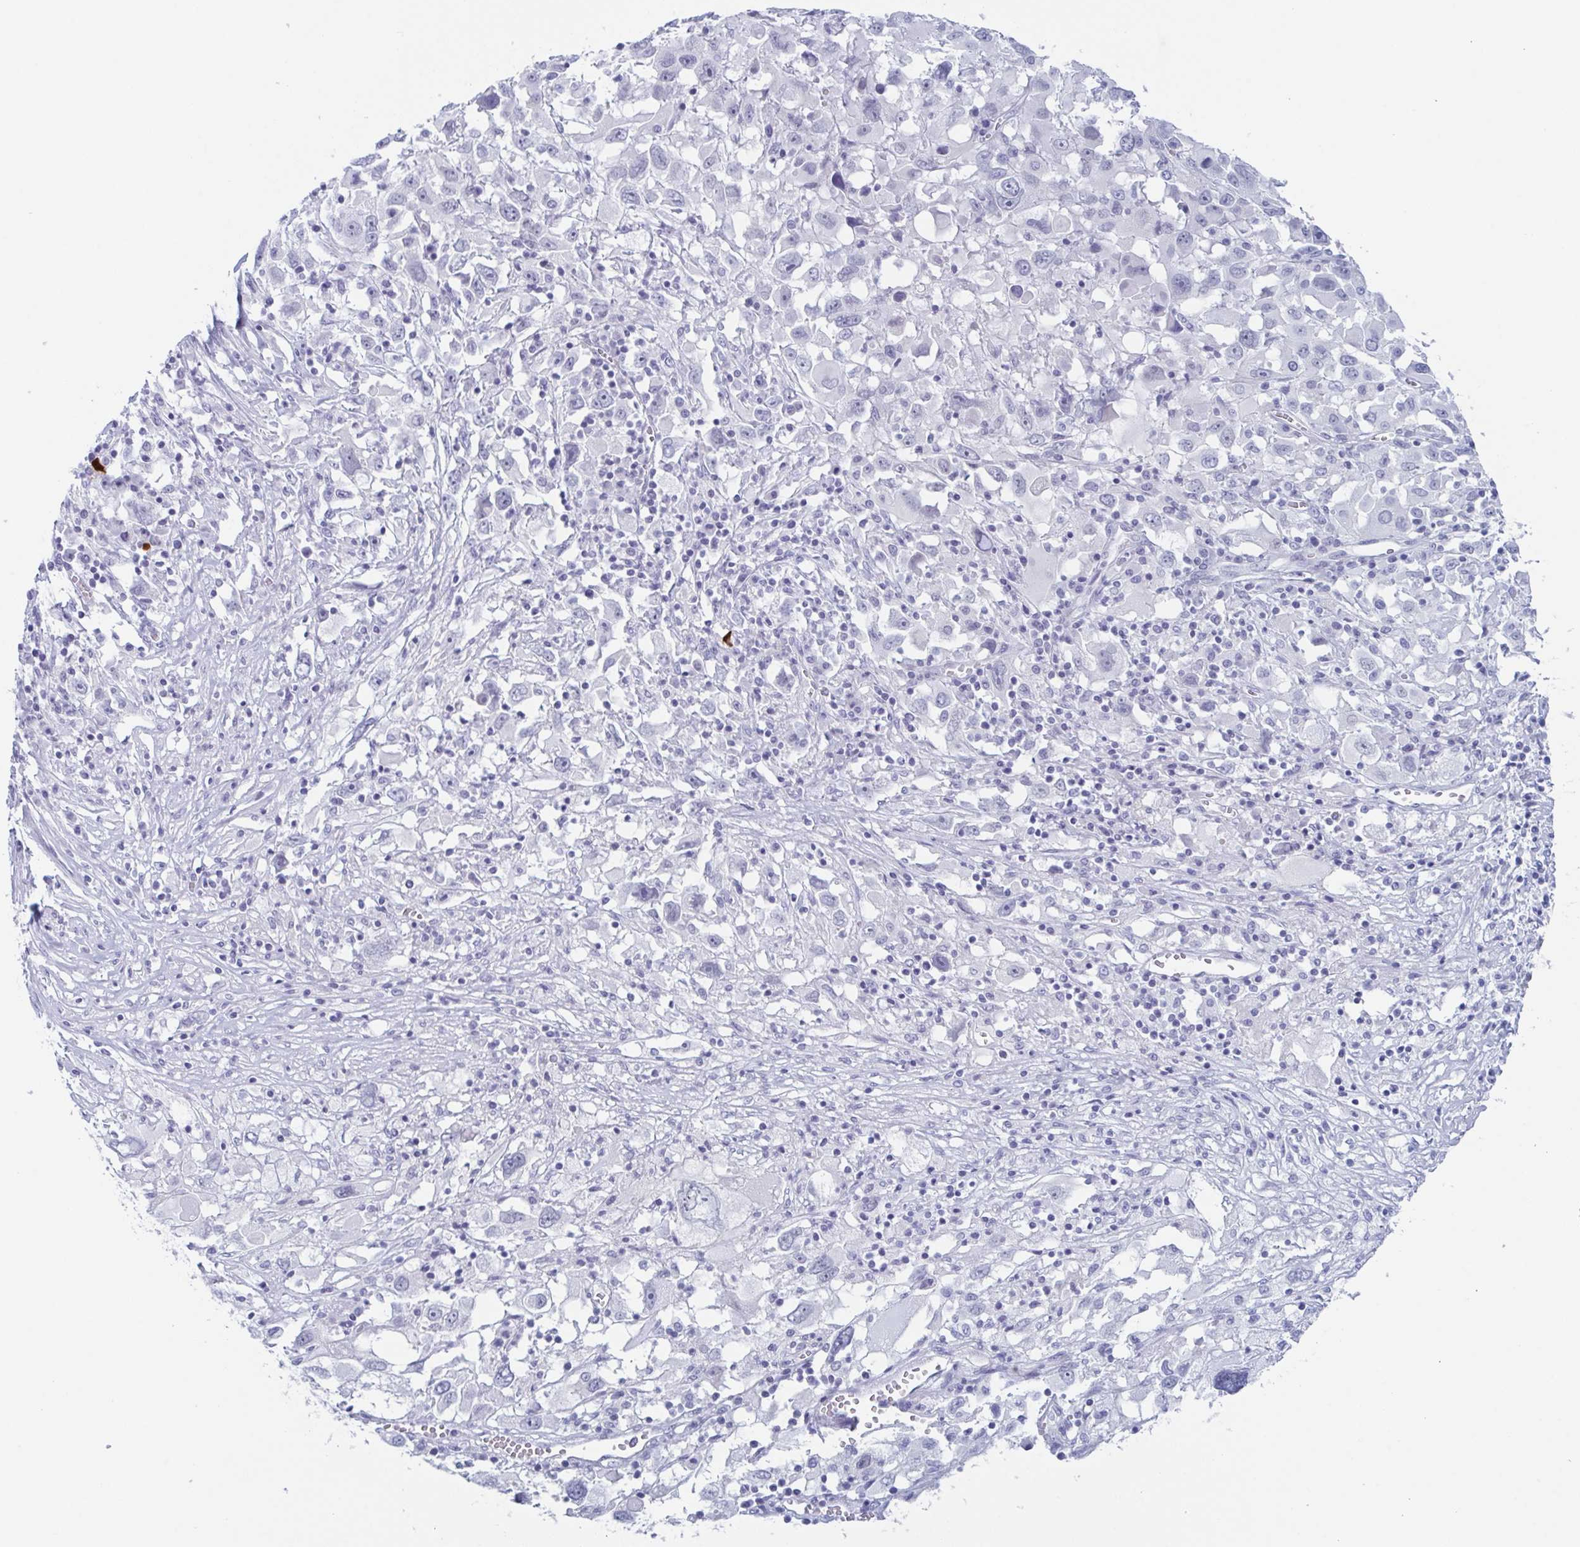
{"staining": {"intensity": "negative", "quantity": "none", "location": "none"}, "tissue": "melanoma", "cell_type": "Tumor cells", "image_type": "cancer", "snomed": [{"axis": "morphology", "description": "Malignant melanoma, Metastatic site"}, {"axis": "topography", "description": "Soft tissue"}], "caption": "The immunohistochemistry micrograph has no significant positivity in tumor cells of malignant melanoma (metastatic site) tissue. The staining was performed using DAB (3,3'-diaminobenzidine) to visualize the protein expression in brown, while the nuclei were stained in blue with hematoxylin (Magnification: 20x).", "gene": "ZFP64", "patient": {"sex": "male", "age": 50}}